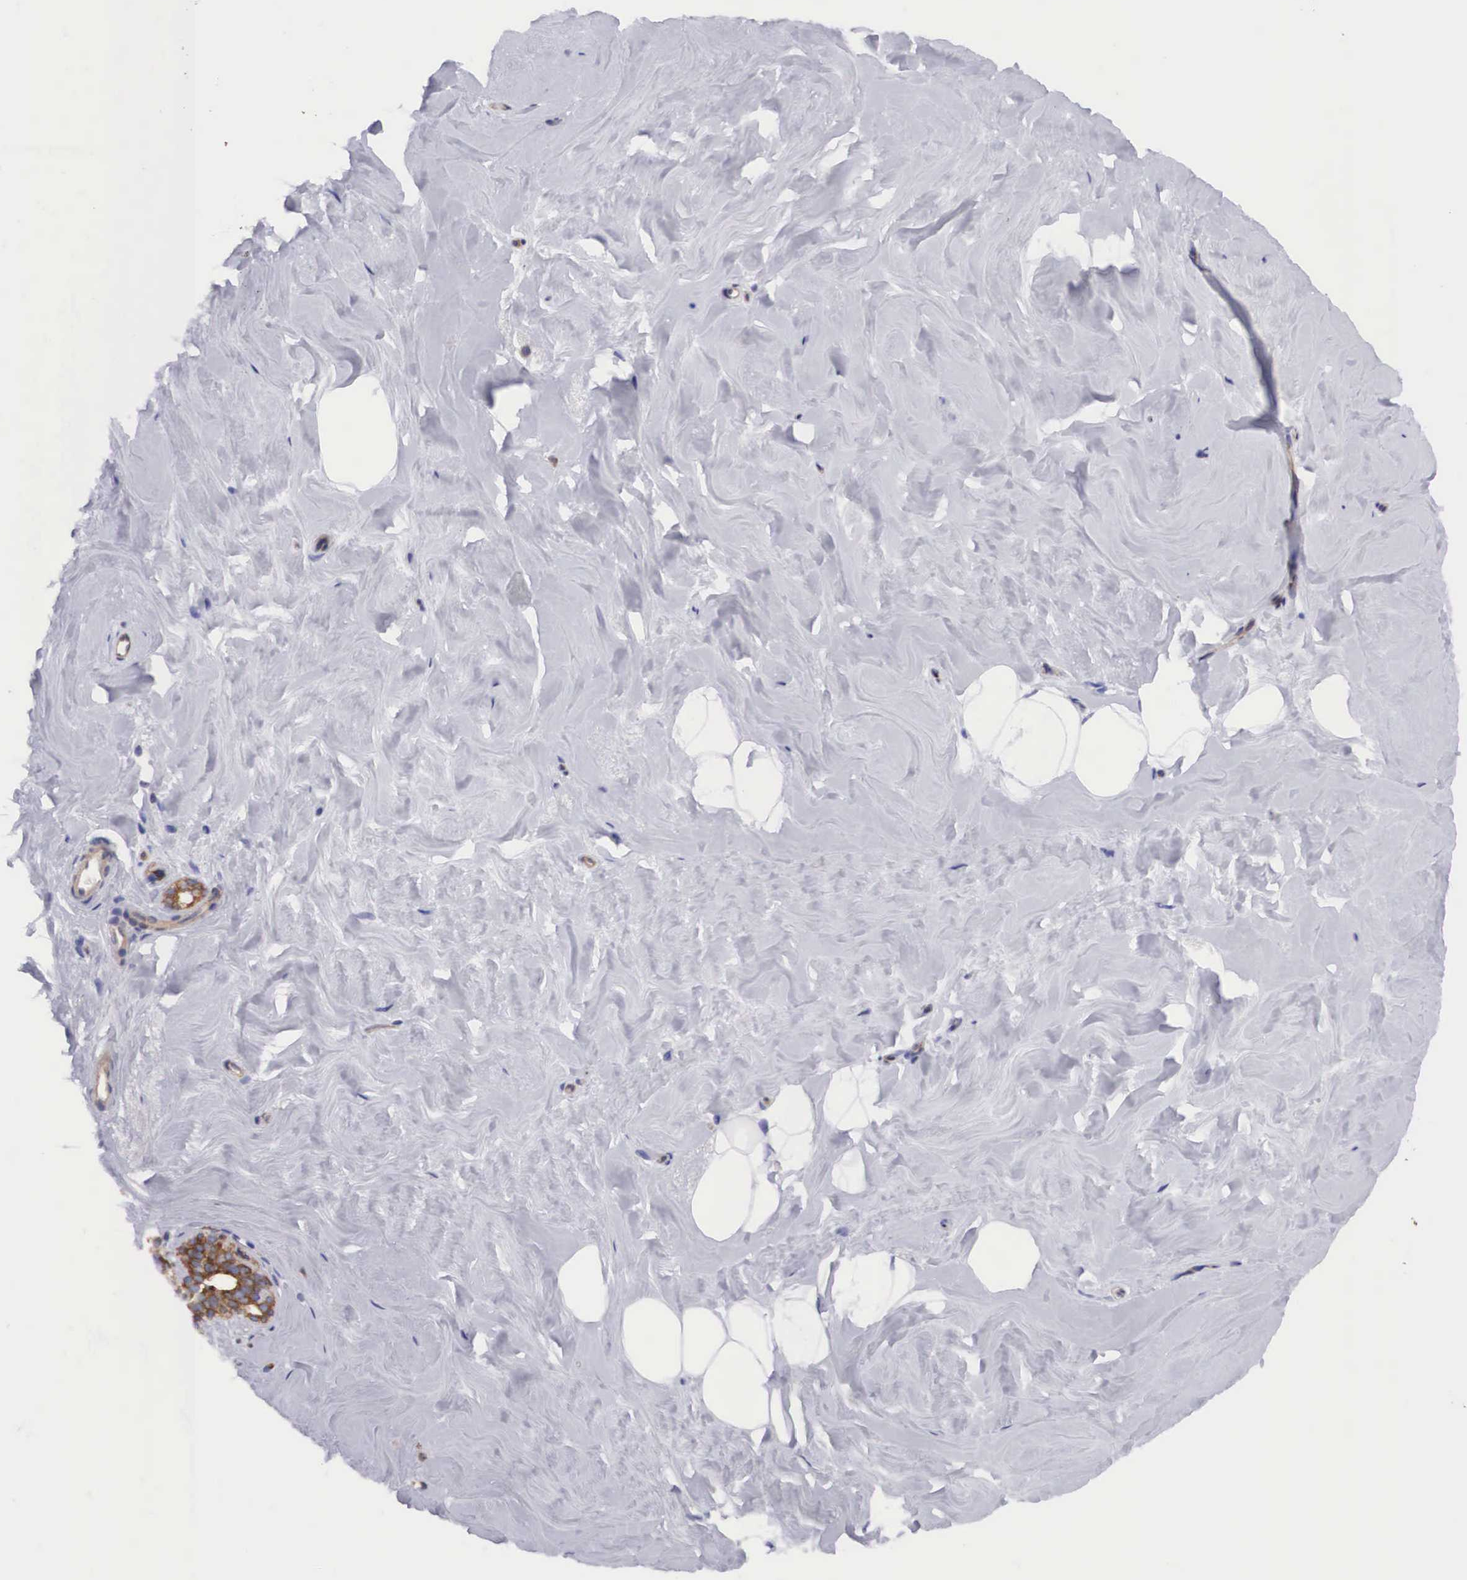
{"staining": {"intensity": "negative", "quantity": "none", "location": "none"}, "tissue": "breast", "cell_type": "Adipocytes", "image_type": "normal", "snomed": [{"axis": "morphology", "description": "Normal tissue, NOS"}, {"axis": "topography", "description": "Breast"}], "caption": "This is an immunohistochemistry photomicrograph of benign human breast. There is no positivity in adipocytes.", "gene": "BCAR1", "patient": {"sex": "female", "age": 54}}